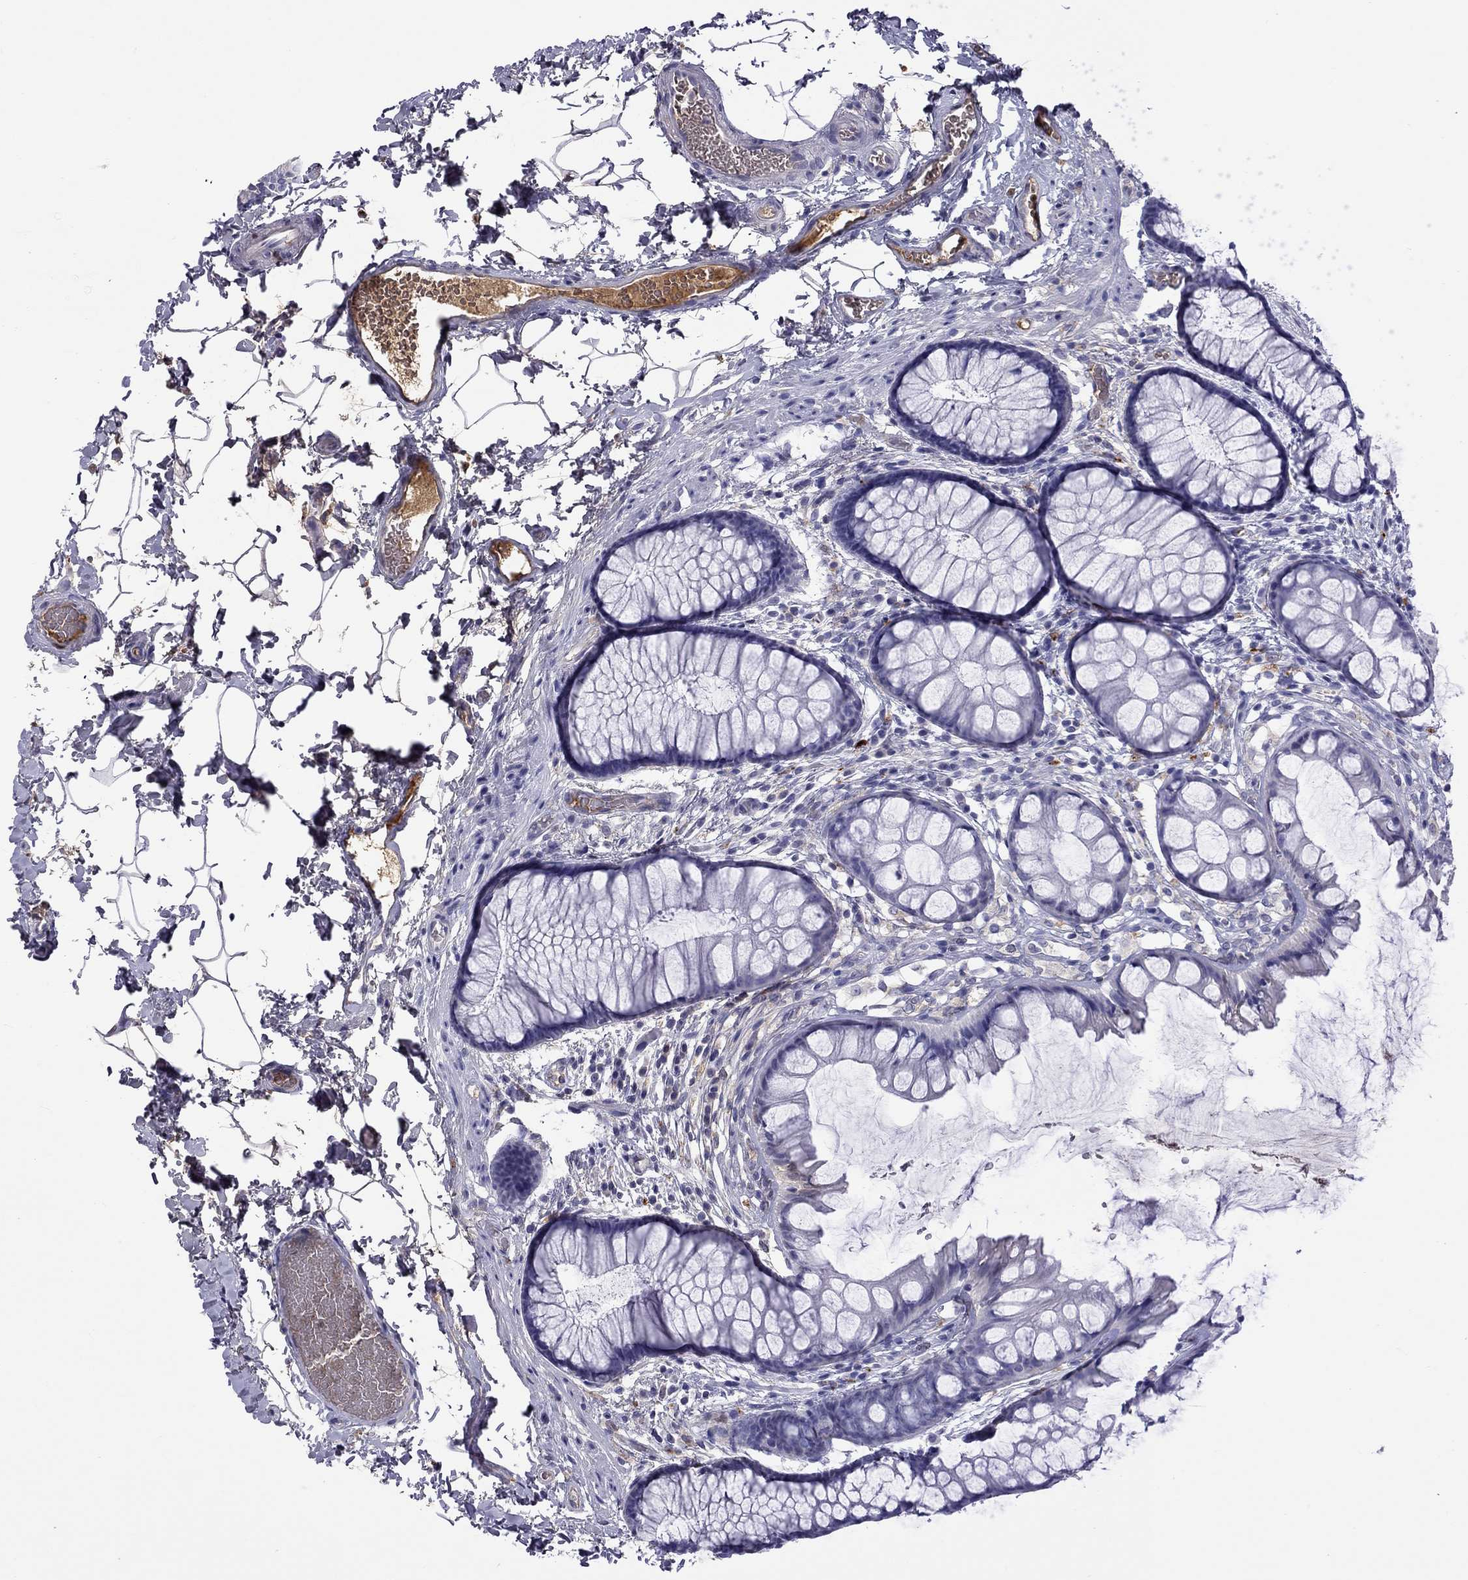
{"staining": {"intensity": "negative", "quantity": "none", "location": "none"}, "tissue": "rectum", "cell_type": "Glandular cells", "image_type": "normal", "snomed": [{"axis": "morphology", "description": "Normal tissue, NOS"}, {"axis": "topography", "description": "Rectum"}], "caption": "A histopathology image of rectum stained for a protein reveals no brown staining in glandular cells. (DAB (3,3'-diaminobenzidine) immunohistochemistry visualized using brightfield microscopy, high magnification).", "gene": "SERPINA3", "patient": {"sex": "female", "age": 62}}